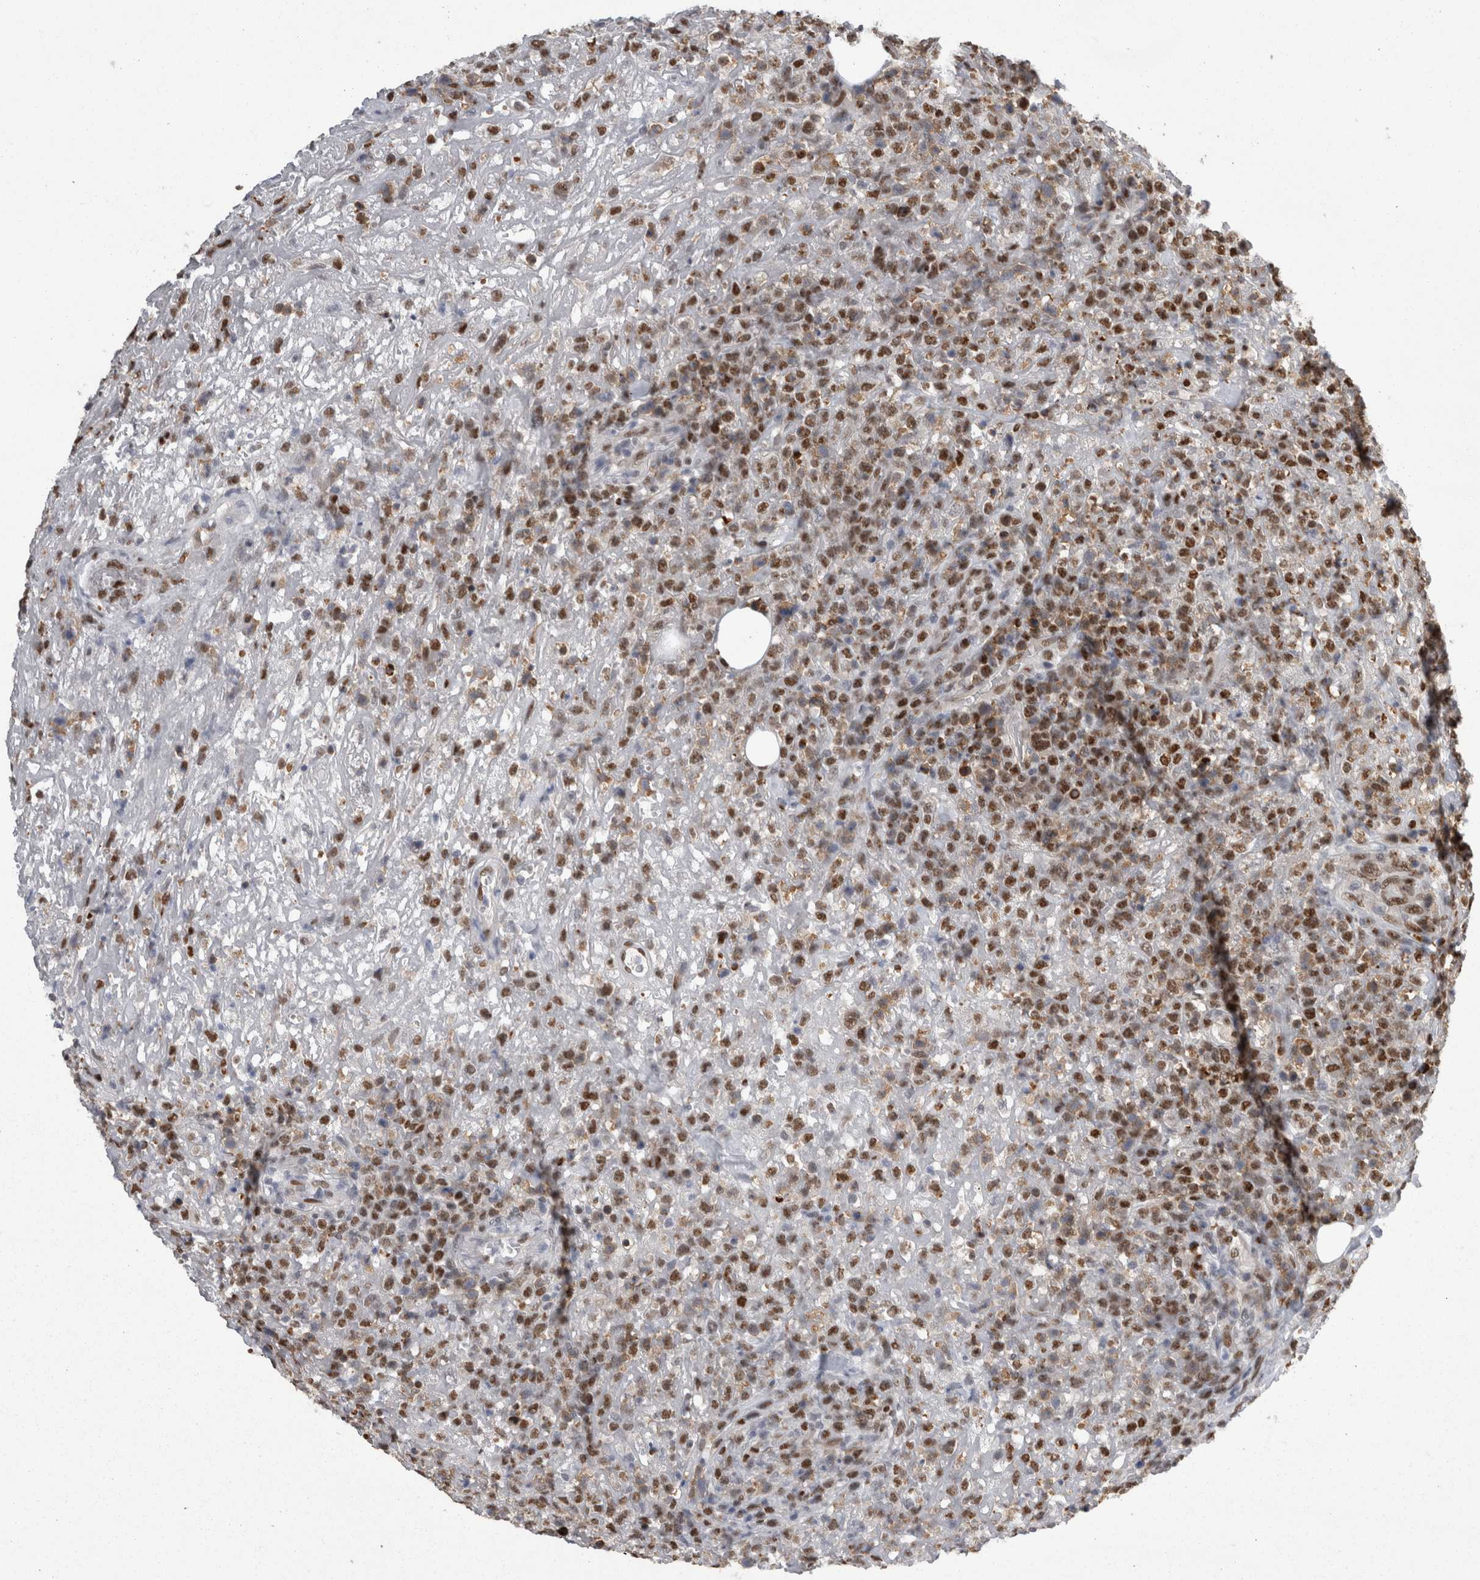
{"staining": {"intensity": "moderate", "quantity": ">75%", "location": "nuclear"}, "tissue": "lymphoma", "cell_type": "Tumor cells", "image_type": "cancer", "snomed": [{"axis": "morphology", "description": "Malignant lymphoma, non-Hodgkin's type, High grade"}, {"axis": "topography", "description": "Colon"}], "caption": "A micrograph of human lymphoma stained for a protein reveals moderate nuclear brown staining in tumor cells. (DAB (3,3'-diaminobenzidine) IHC with brightfield microscopy, high magnification).", "gene": "C1orf54", "patient": {"sex": "female", "age": 53}}